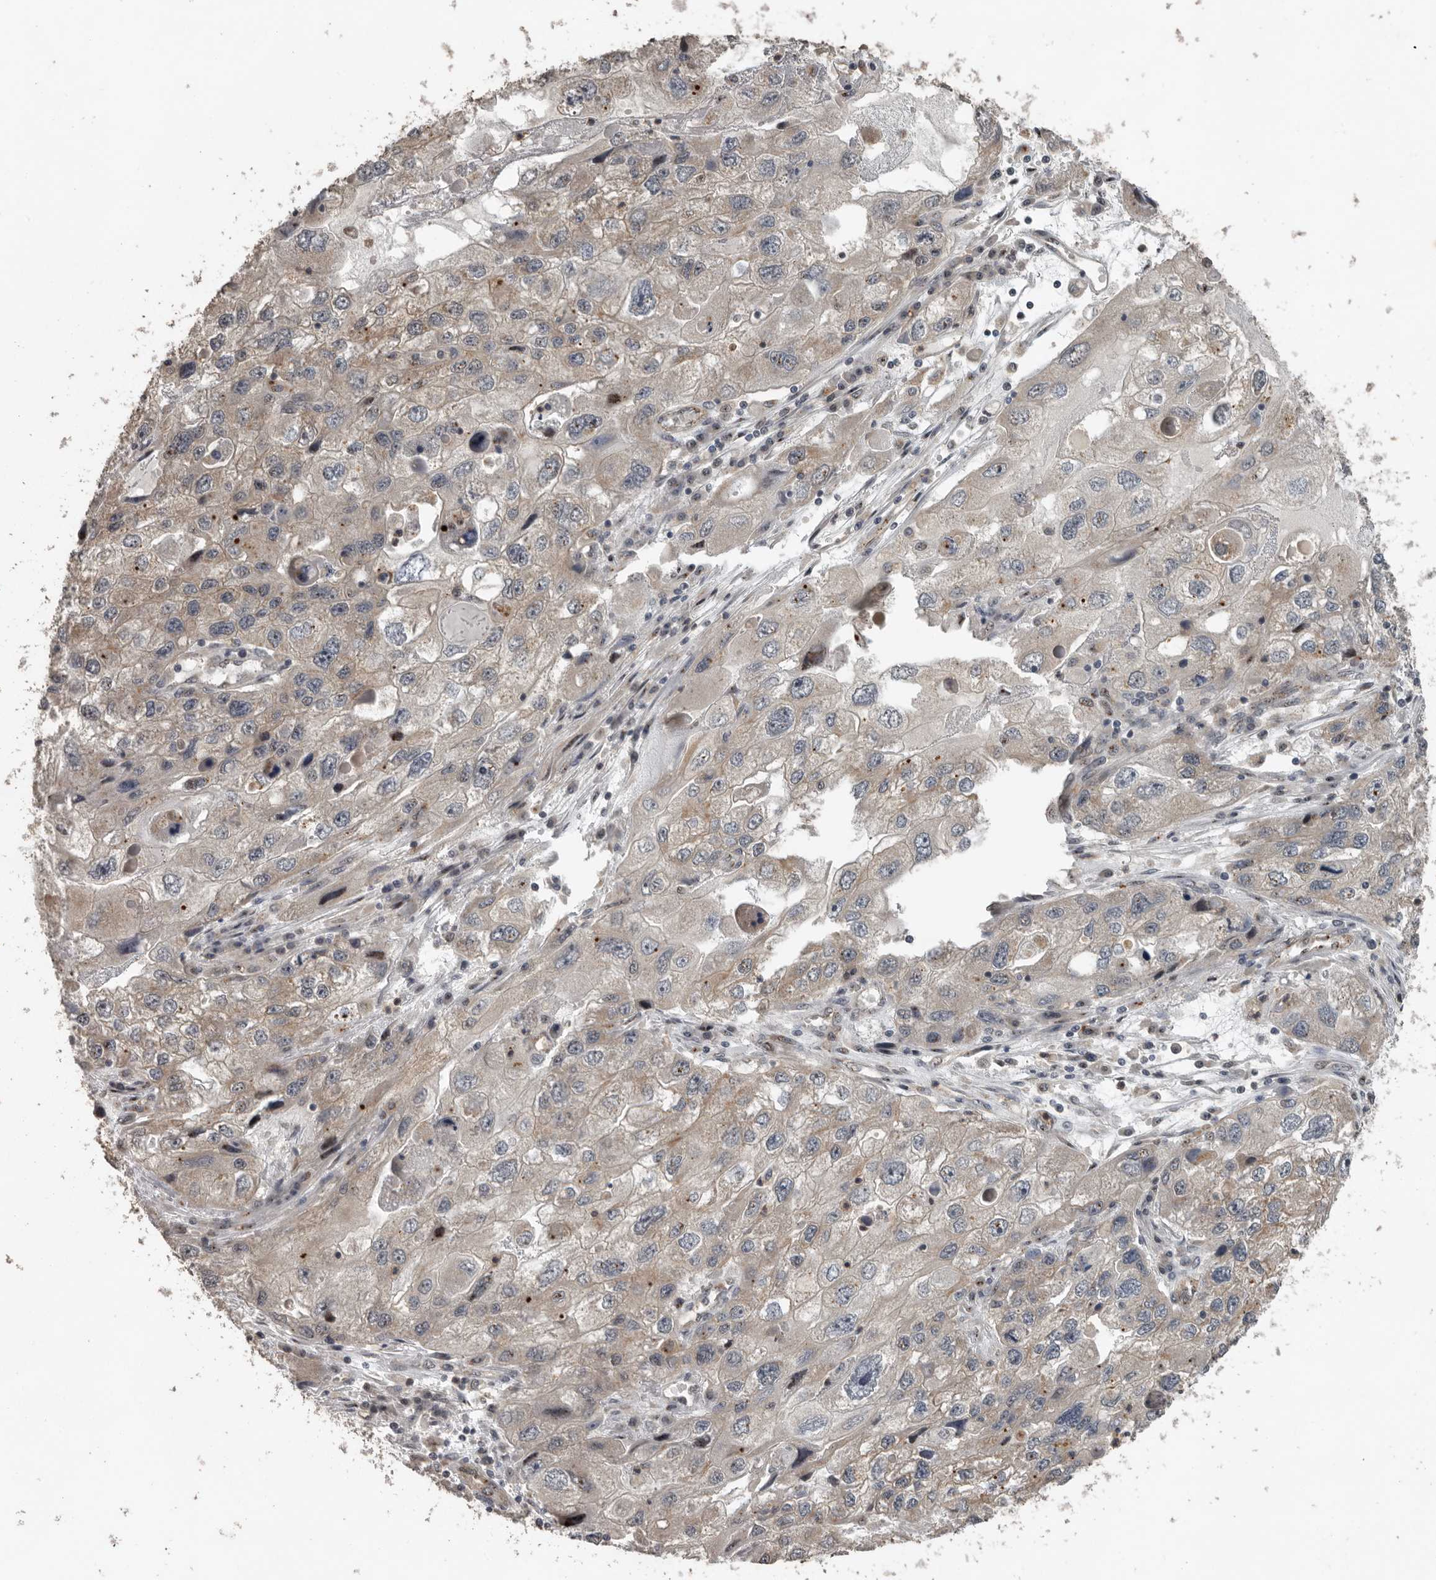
{"staining": {"intensity": "weak", "quantity": "<25%", "location": "cytoplasmic/membranous"}, "tissue": "endometrial cancer", "cell_type": "Tumor cells", "image_type": "cancer", "snomed": [{"axis": "morphology", "description": "Adenocarcinoma, NOS"}, {"axis": "topography", "description": "Endometrium"}], "caption": "The histopathology image shows no significant expression in tumor cells of adenocarcinoma (endometrial).", "gene": "CEP350", "patient": {"sex": "female", "age": 49}}